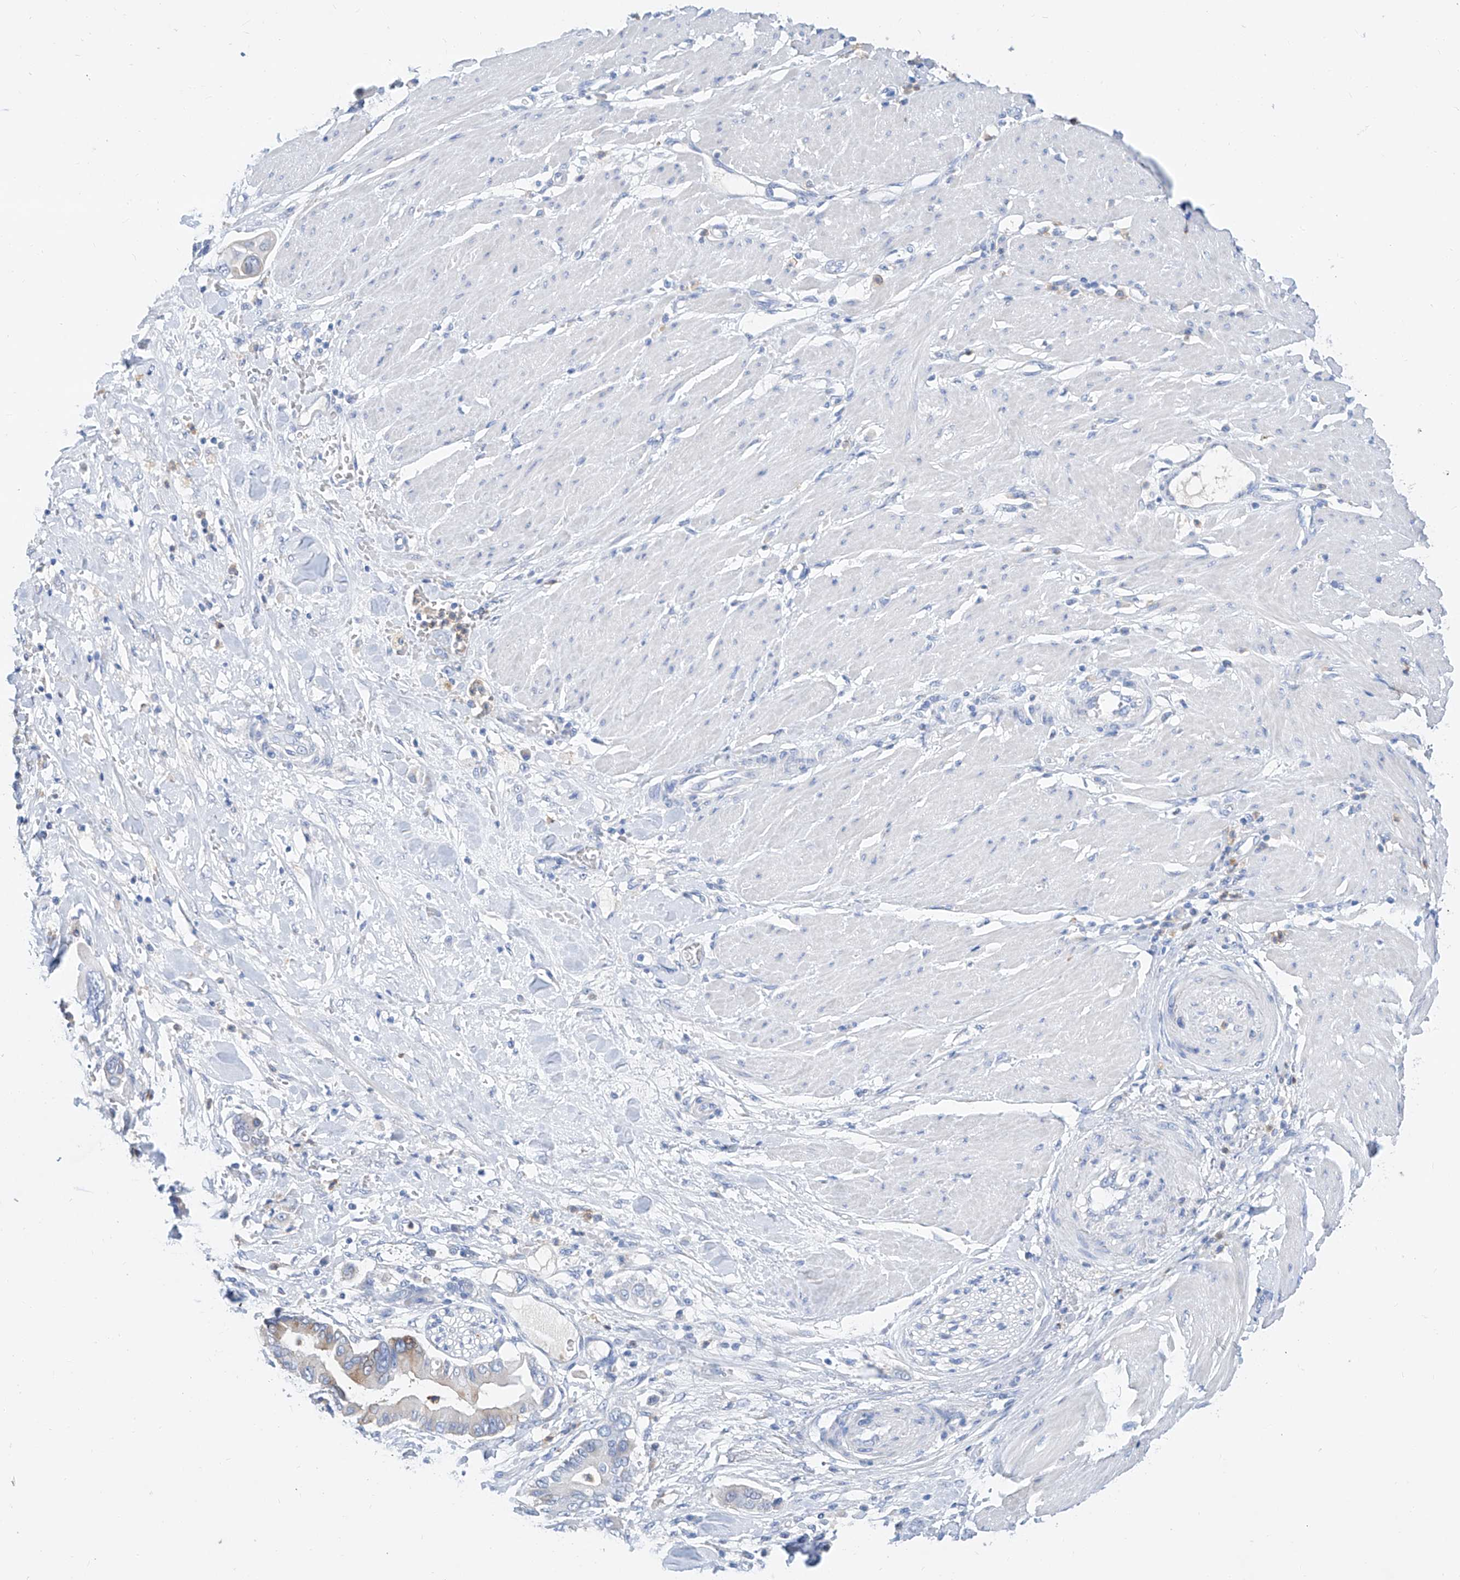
{"staining": {"intensity": "weak", "quantity": "<25%", "location": "cytoplasmic/membranous"}, "tissue": "pancreatic cancer", "cell_type": "Tumor cells", "image_type": "cancer", "snomed": [{"axis": "morphology", "description": "Adenocarcinoma, NOS"}, {"axis": "topography", "description": "Pancreas"}], "caption": "Tumor cells are negative for brown protein staining in pancreatic adenocarcinoma.", "gene": "SLC25A29", "patient": {"sex": "male", "age": 68}}